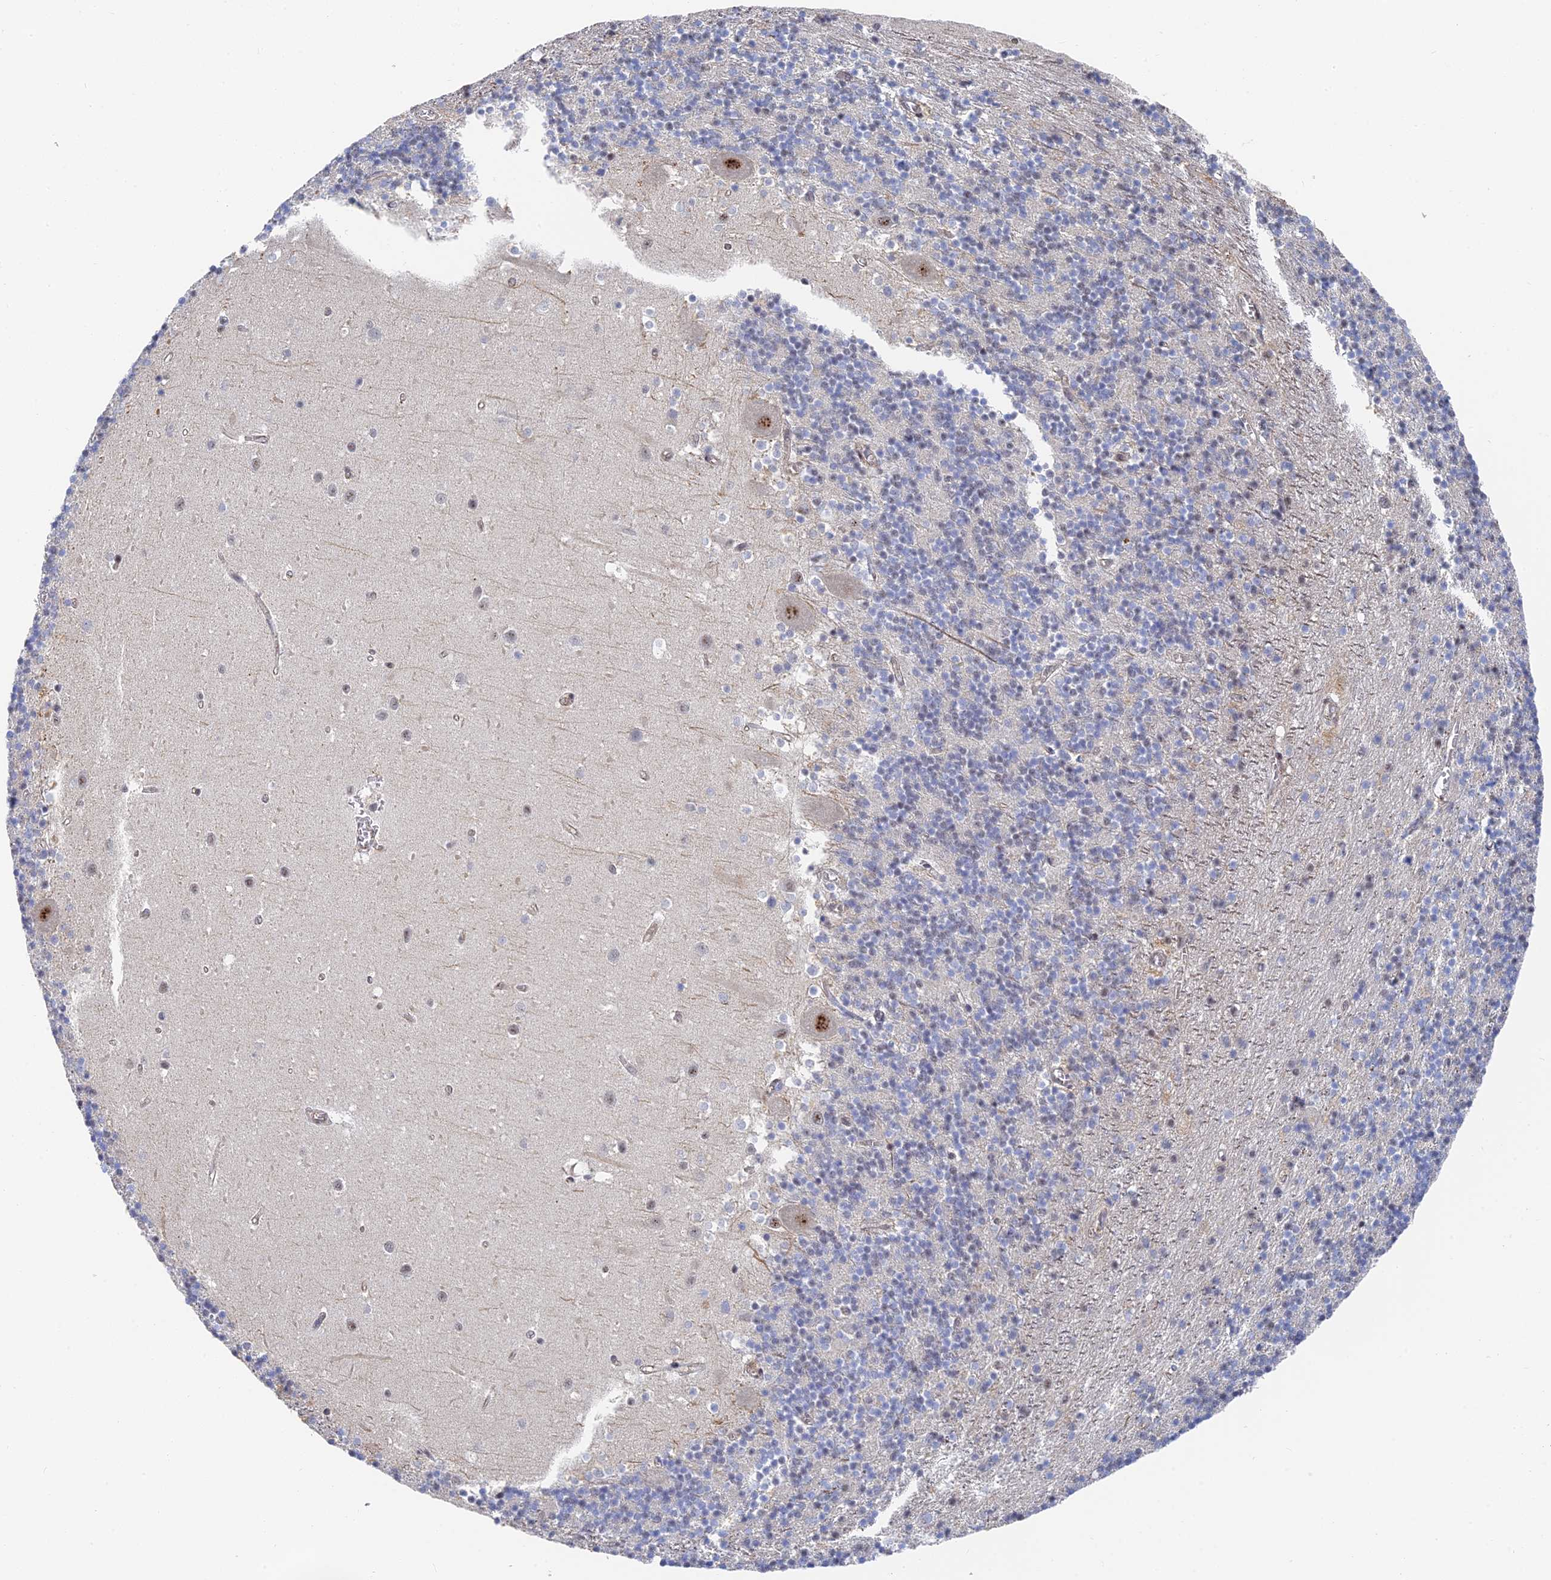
{"staining": {"intensity": "negative", "quantity": "none", "location": "none"}, "tissue": "cerebellum", "cell_type": "Cells in granular layer", "image_type": "normal", "snomed": [{"axis": "morphology", "description": "Normal tissue, NOS"}, {"axis": "topography", "description": "Cerebellum"}], "caption": "Cerebellum stained for a protein using IHC shows no positivity cells in granular layer.", "gene": "CFAP92", "patient": {"sex": "male", "age": 54}}